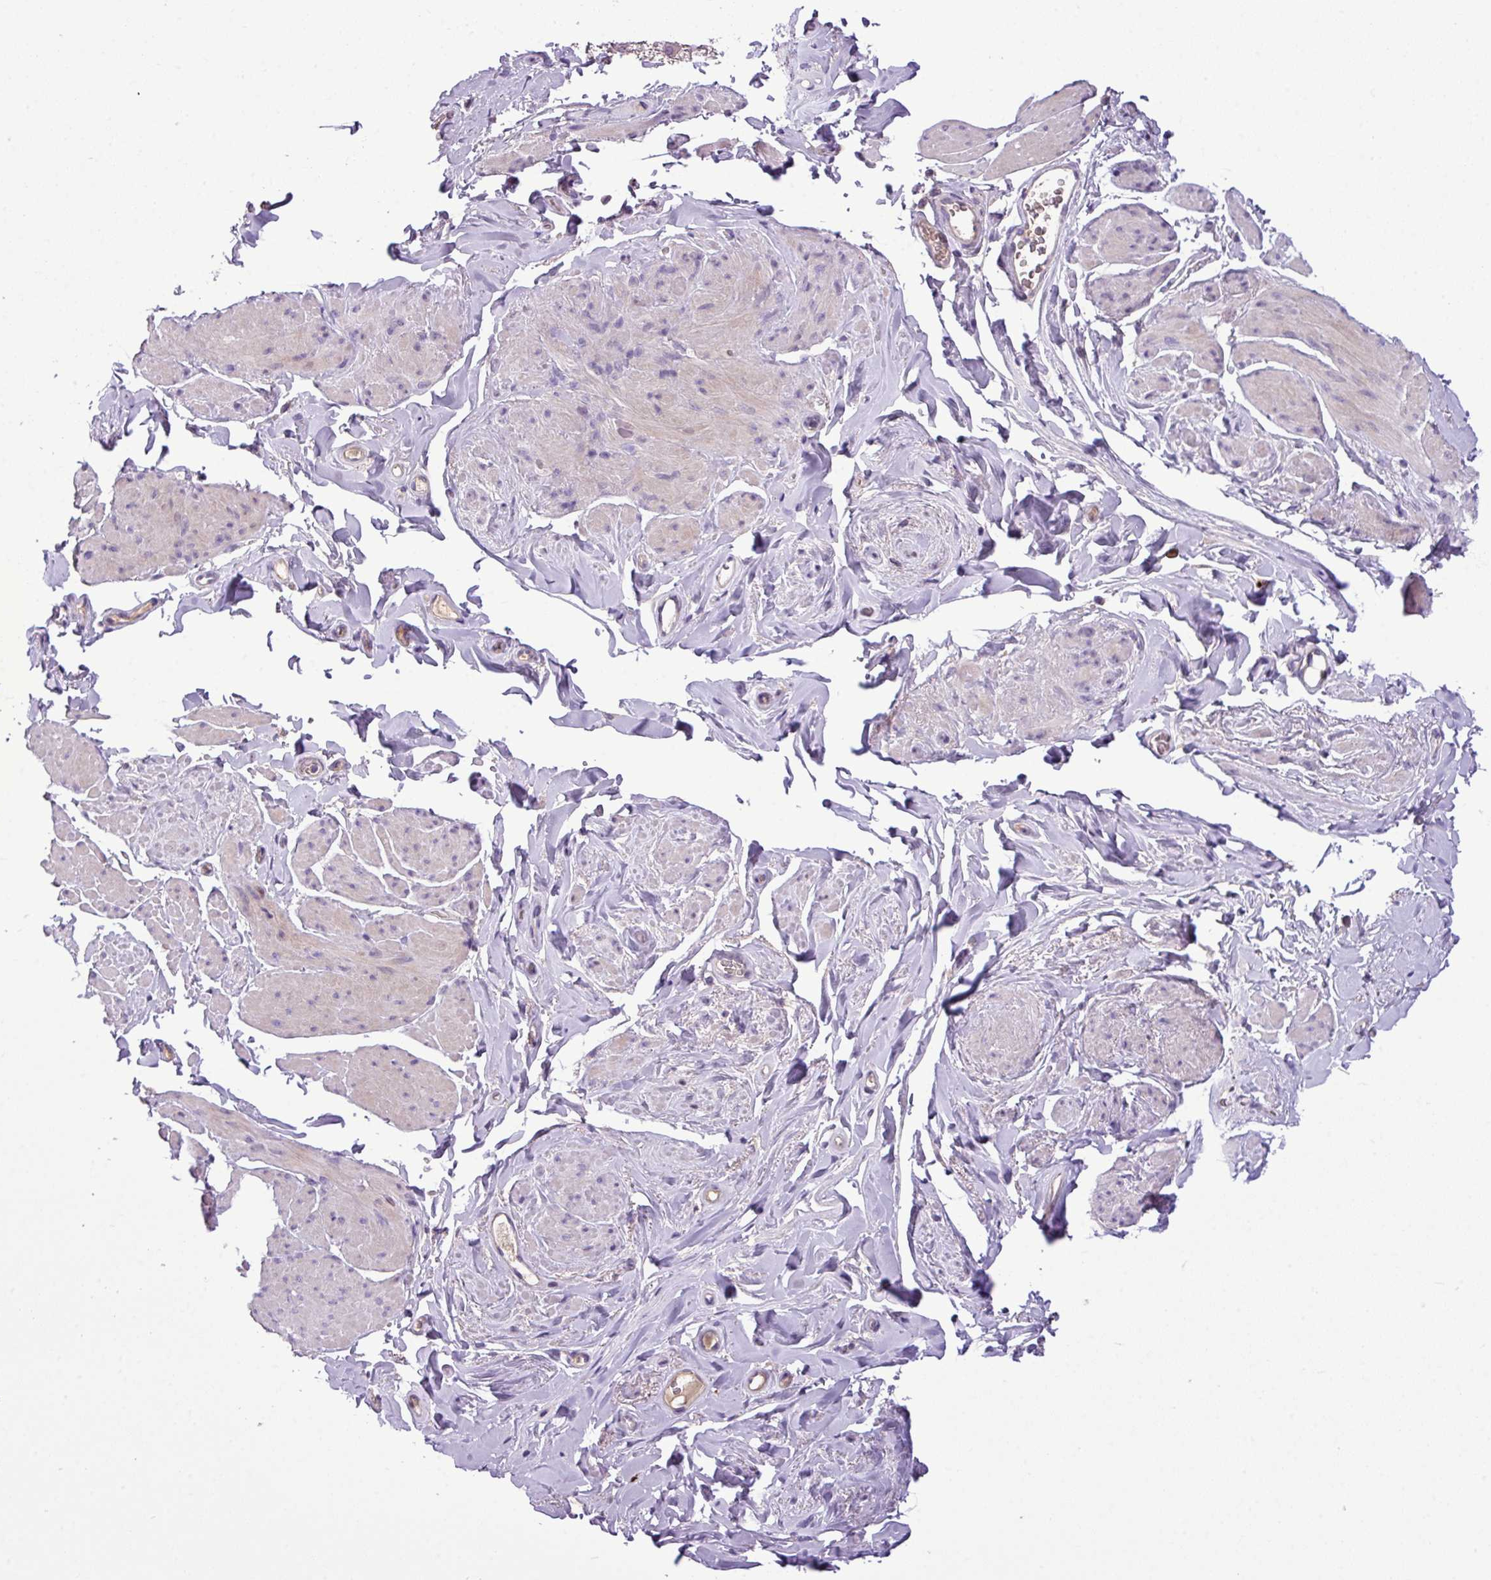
{"staining": {"intensity": "negative", "quantity": "none", "location": "none"}, "tissue": "smooth muscle", "cell_type": "Smooth muscle cells", "image_type": "normal", "snomed": [{"axis": "morphology", "description": "Normal tissue, NOS"}, {"axis": "topography", "description": "Smooth muscle"}, {"axis": "topography", "description": "Peripheral nerve tissue"}], "caption": "A high-resolution image shows immunohistochemistry (IHC) staining of unremarkable smooth muscle, which reveals no significant positivity in smooth muscle cells. (DAB immunohistochemistry (IHC), high magnification).", "gene": "IL17A", "patient": {"sex": "male", "age": 69}}